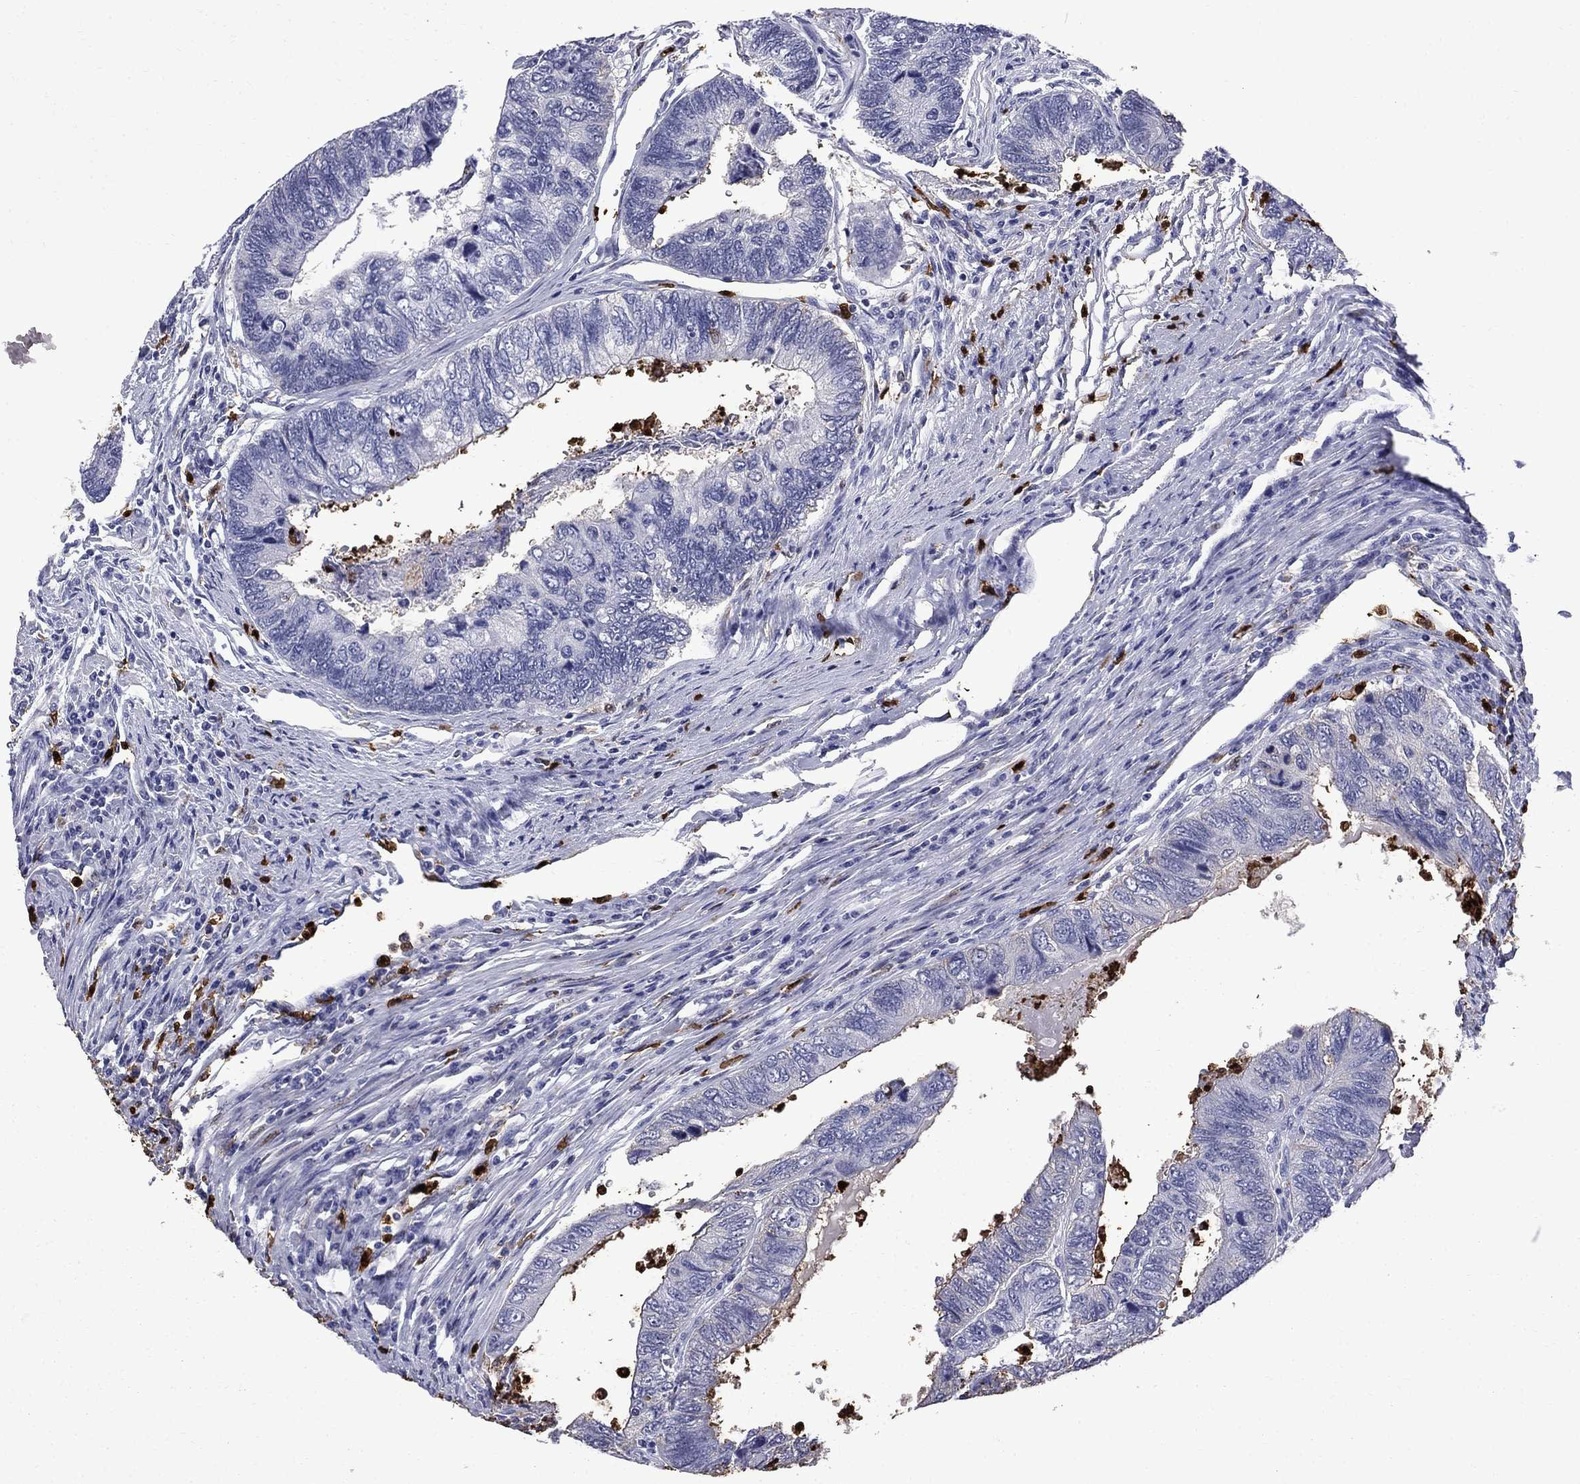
{"staining": {"intensity": "negative", "quantity": "none", "location": "none"}, "tissue": "colorectal cancer", "cell_type": "Tumor cells", "image_type": "cancer", "snomed": [{"axis": "morphology", "description": "Adenocarcinoma, NOS"}, {"axis": "topography", "description": "Colon"}], "caption": "Immunohistochemistry (IHC) of human colorectal cancer displays no positivity in tumor cells. (Immunohistochemistry, brightfield microscopy, high magnification).", "gene": "TRIM29", "patient": {"sex": "female", "age": 67}}